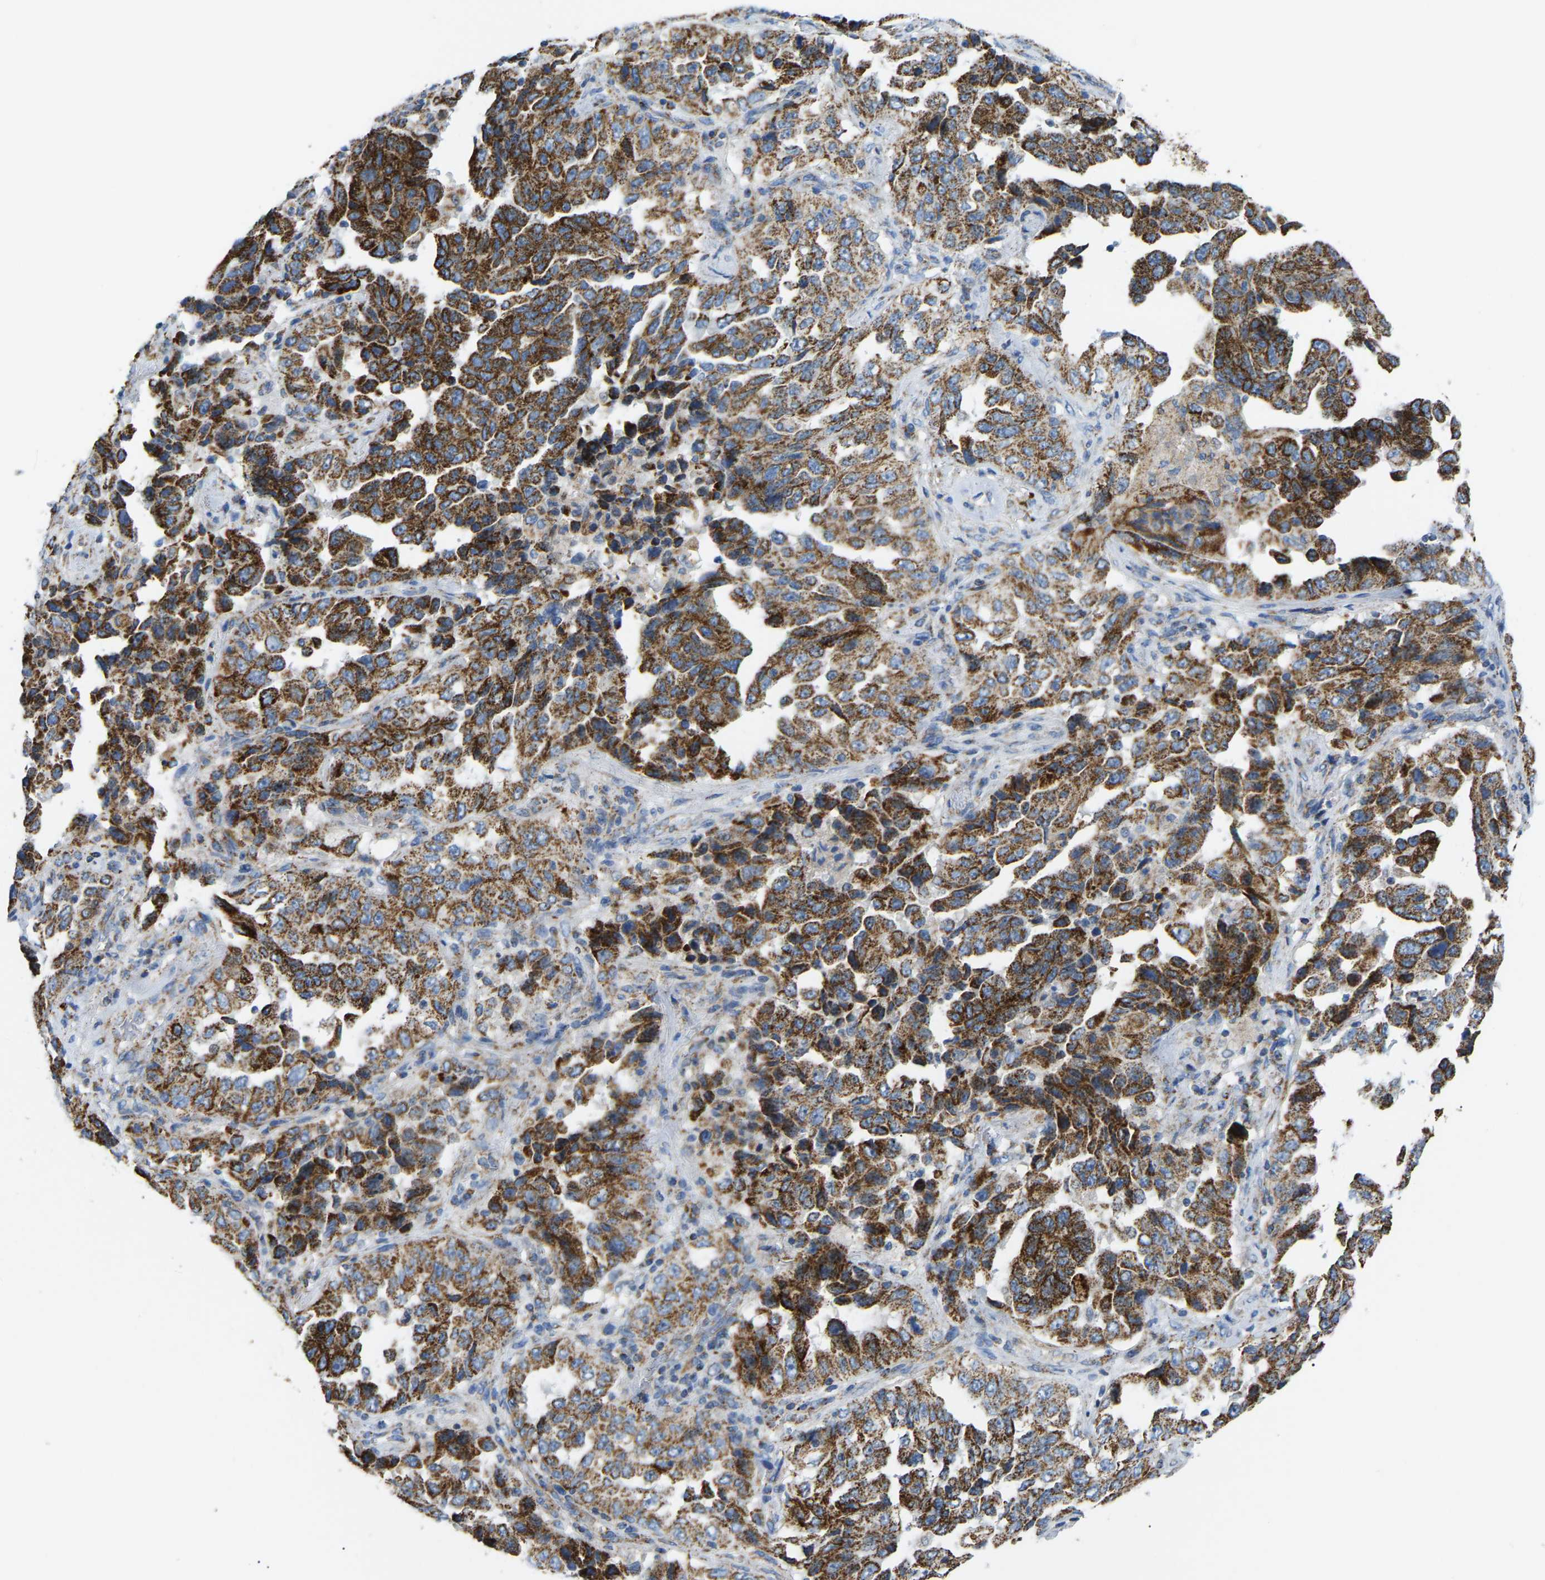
{"staining": {"intensity": "strong", "quantity": ">75%", "location": "cytoplasmic/membranous"}, "tissue": "lung cancer", "cell_type": "Tumor cells", "image_type": "cancer", "snomed": [{"axis": "morphology", "description": "Adenocarcinoma, NOS"}, {"axis": "topography", "description": "Lung"}], "caption": "The photomicrograph shows a brown stain indicating the presence of a protein in the cytoplasmic/membranous of tumor cells in lung cancer (adenocarcinoma).", "gene": "HIBADH", "patient": {"sex": "female", "age": 51}}